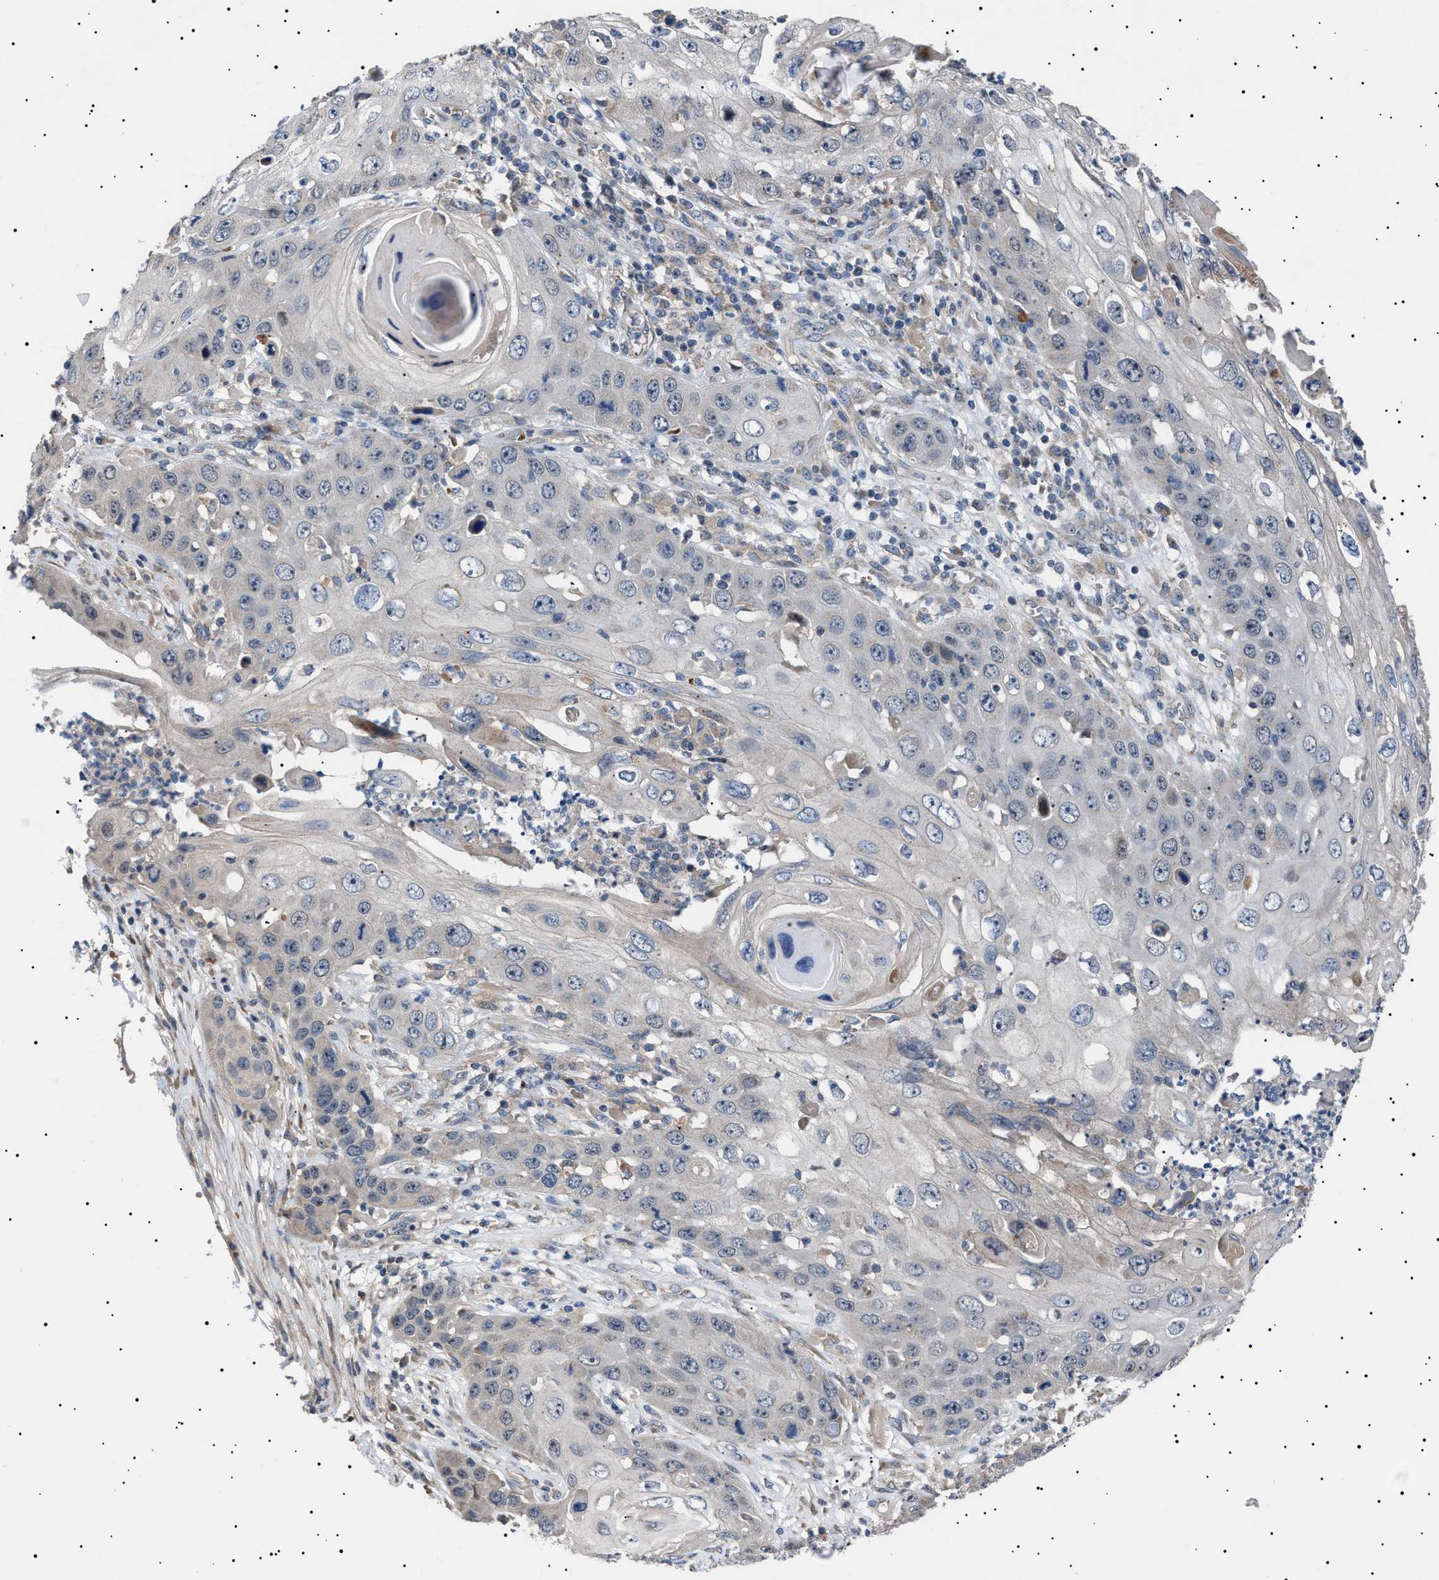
{"staining": {"intensity": "negative", "quantity": "none", "location": "none"}, "tissue": "skin cancer", "cell_type": "Tumor cells", "image_type": "cancer", "snomed": [{"axis": "morphology", "description": "Squamous cell carcinoma, NOS"}, {"axis": "topography", "description": "Skin"}], "caption": "DAB (3,3'-diaminobenzidine) immunohistochemical staining of skin squamous cell carcinoma shows no significant expression in tumor cells.", "gene": "PTRH1", "patient": {"sex": "male", "age": 55}}